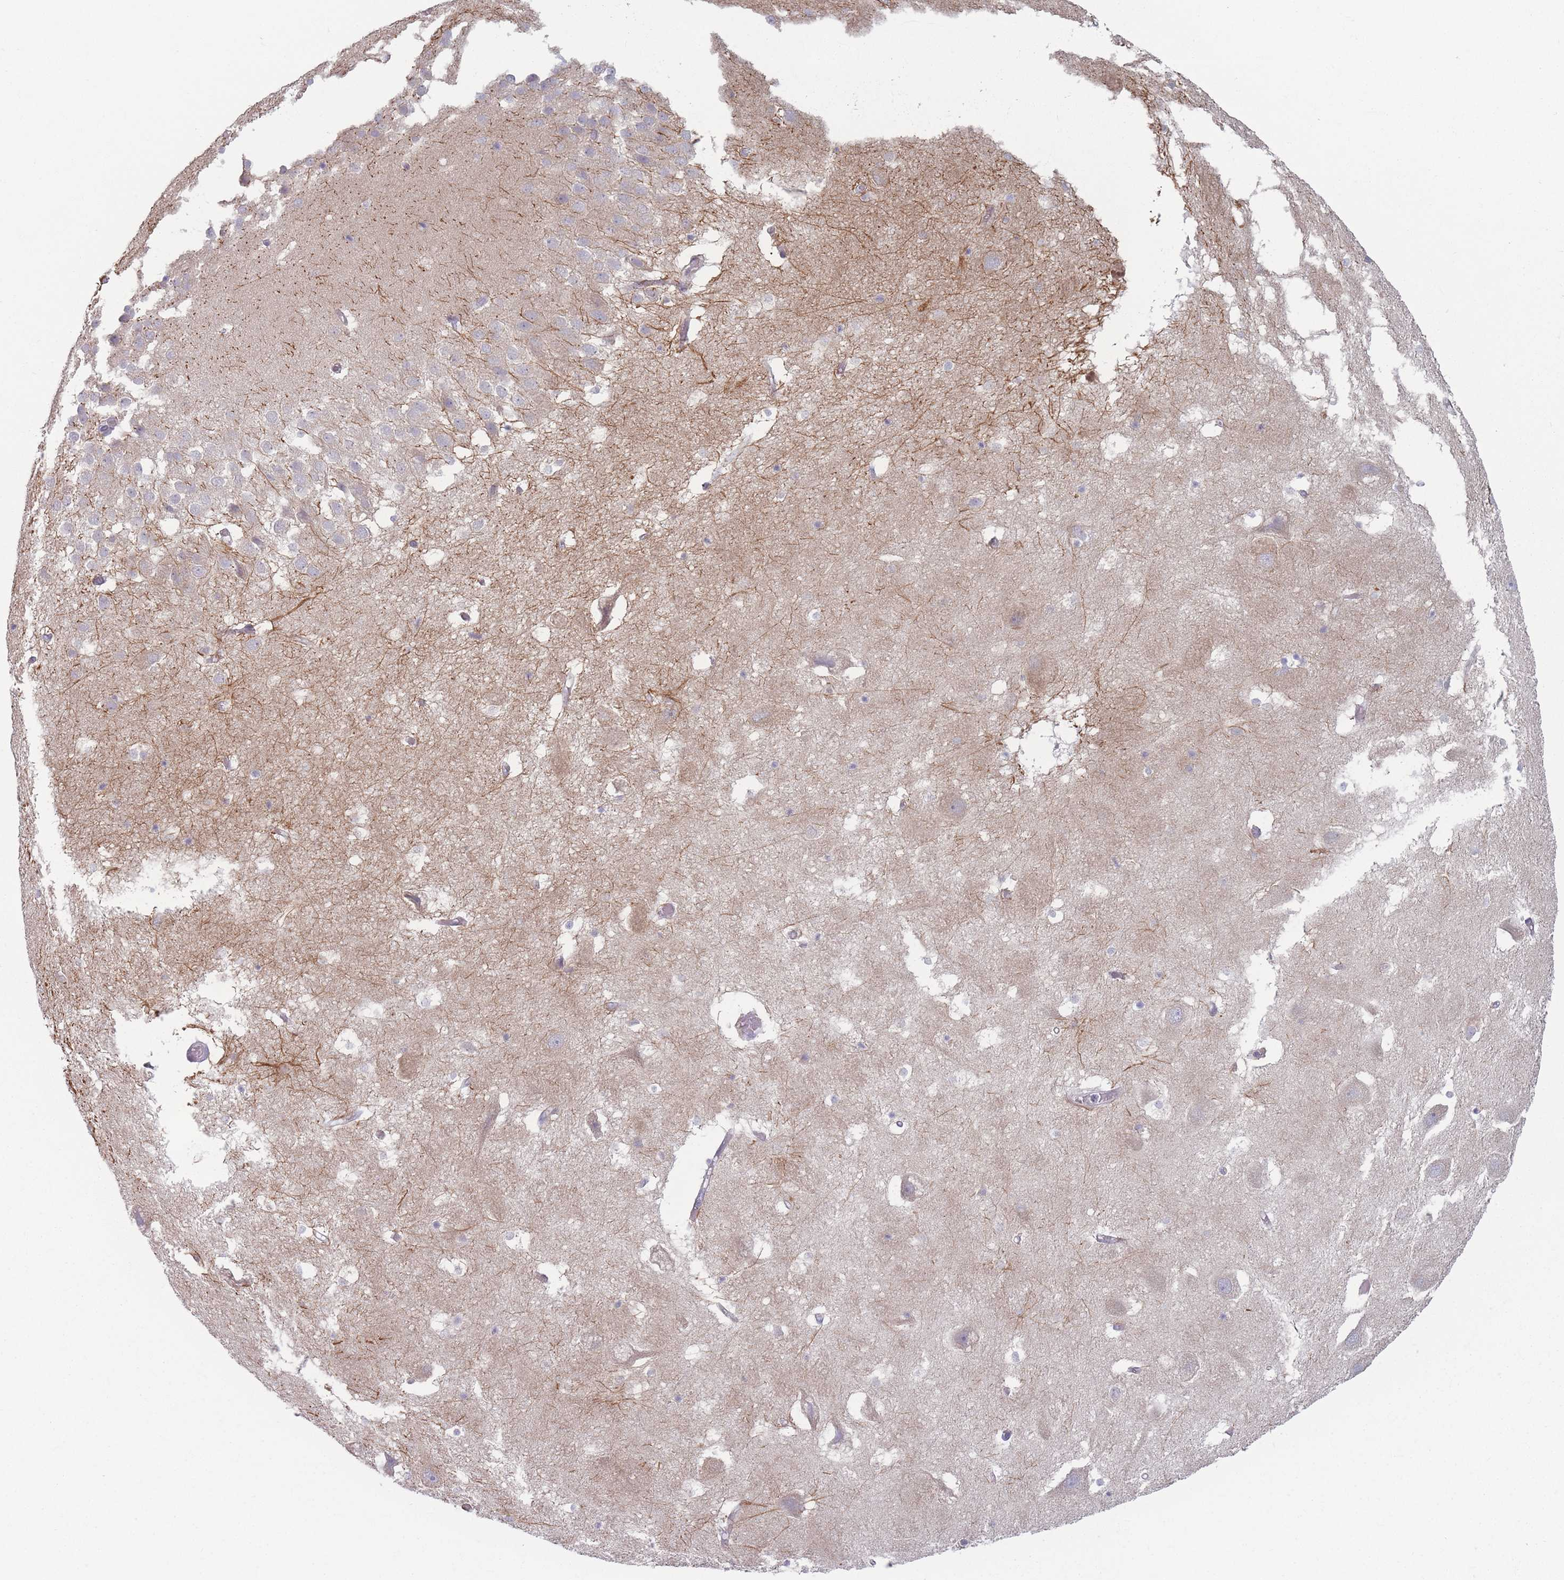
{"staining": {"intensity": "weak", "quantity": "<25%", "location": "cytoplasmic/membranous"}, "tissue": "hippocampus", "cell_type": "Glial cells", "image_type": "normal", "snomed": [{"axis": "morphology", "description": "Normal tissue, NOS"}, {"axis": "topography", "description": "Hippocampus"}], "caption": "IHC of benign hippocampus reveals no expression in glial cells.", "gene": "HSBP1L1", "patient": {"sex": "female", "age": 52}}